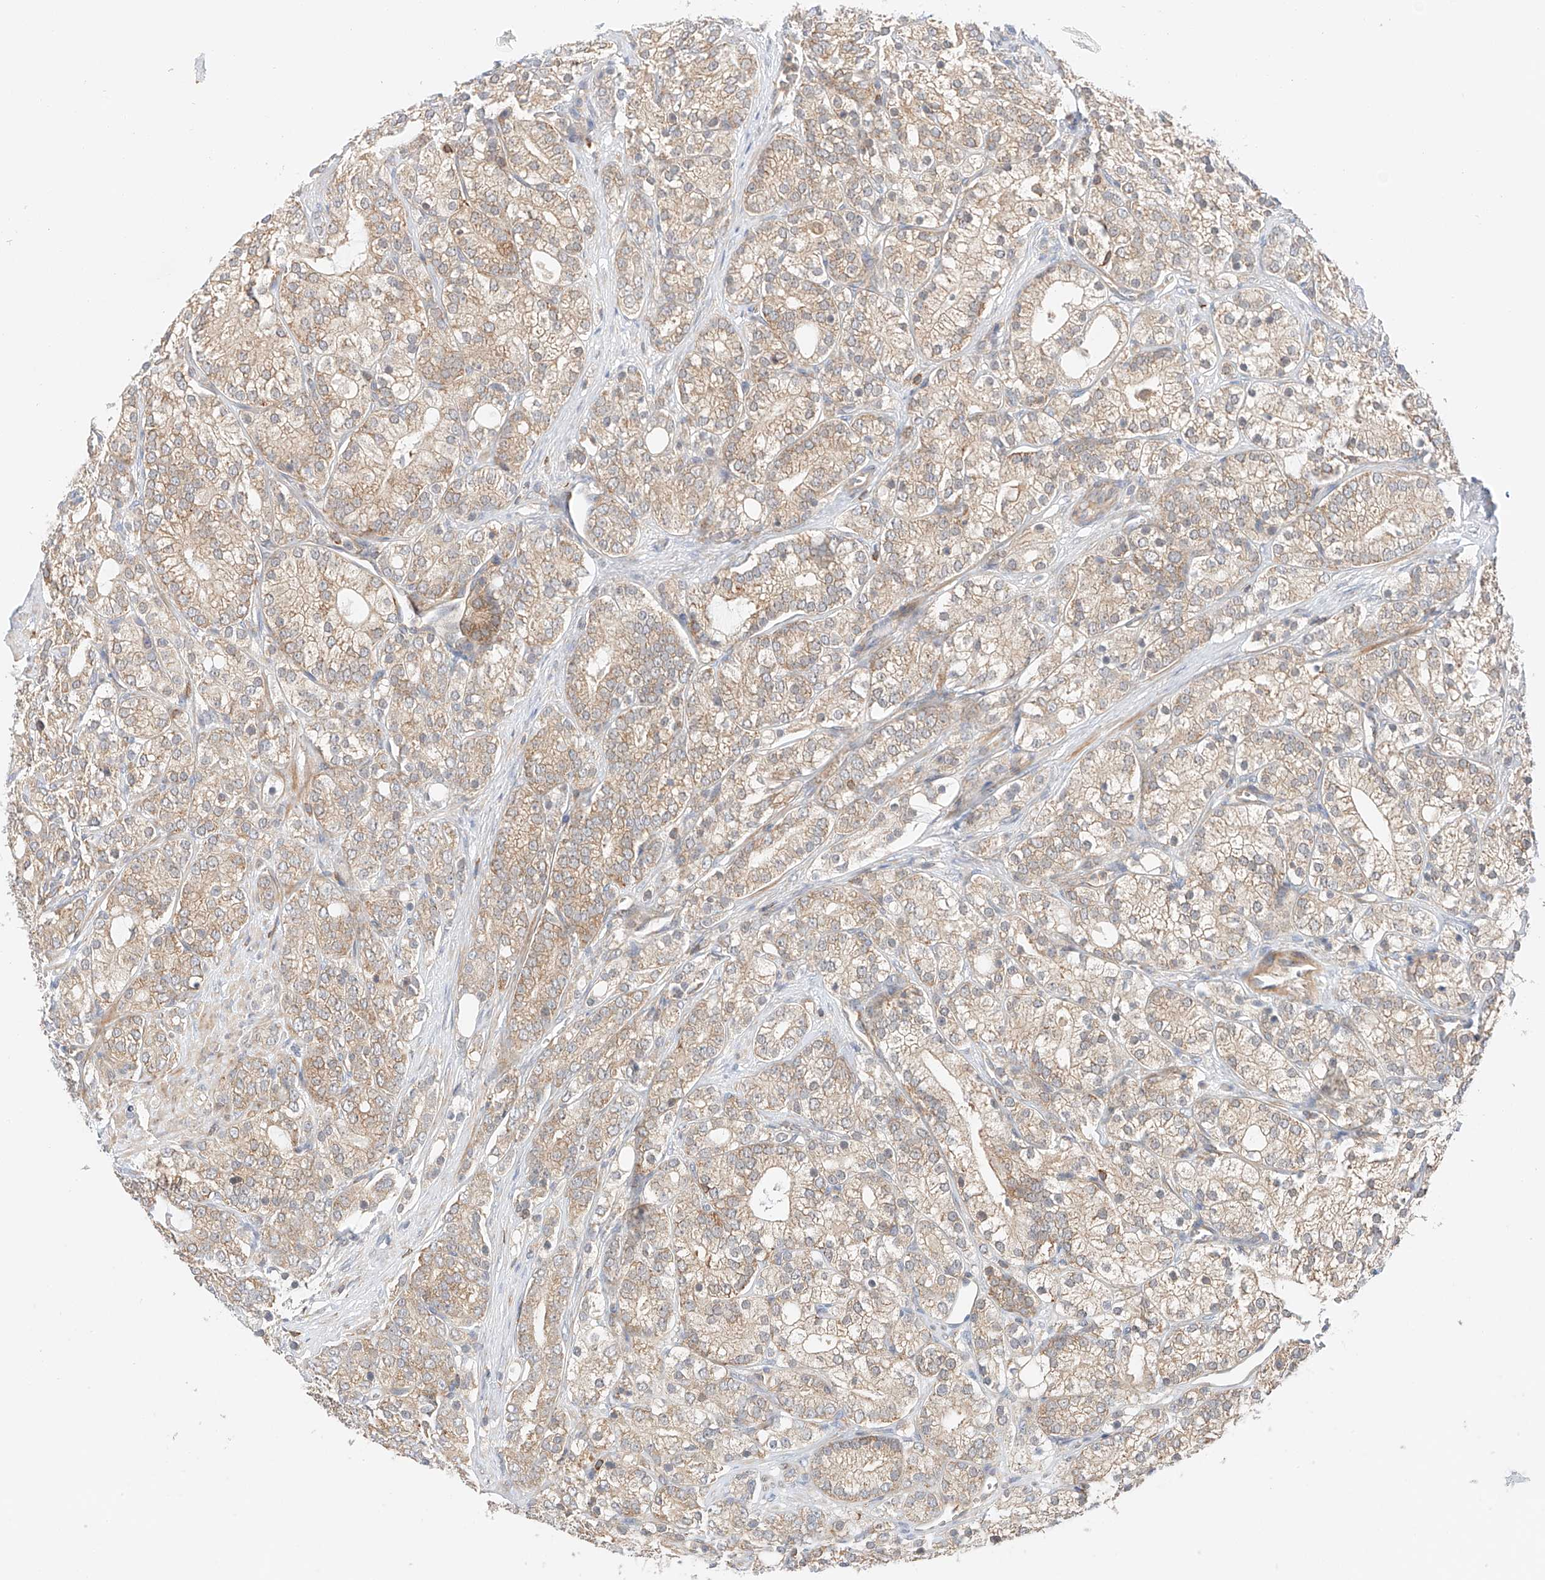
{"staining": {"intensity": "weak", "quantity": ">75%", "location": "cytoplasmic/membranous"}, "tissue": "prostate cancer", "cell_type": "Tumor cells", "image_type": "cancer", "snomed": [{"axis": "morphology", "description": "Adenocarcinoma, High grade"}, {"axis": "topography", "description": "Prostate"}], "caption": "Immunohistochemistry photomicrograph of prostate adenocarcinoma (high-grade) stained for a protein (brown), which exhibits low levels of weak cytoplasmic/membranous expression in about >75% of tumor cells.", "gene": "MFN2", "patient": {"sex": "male", "age": 57}}